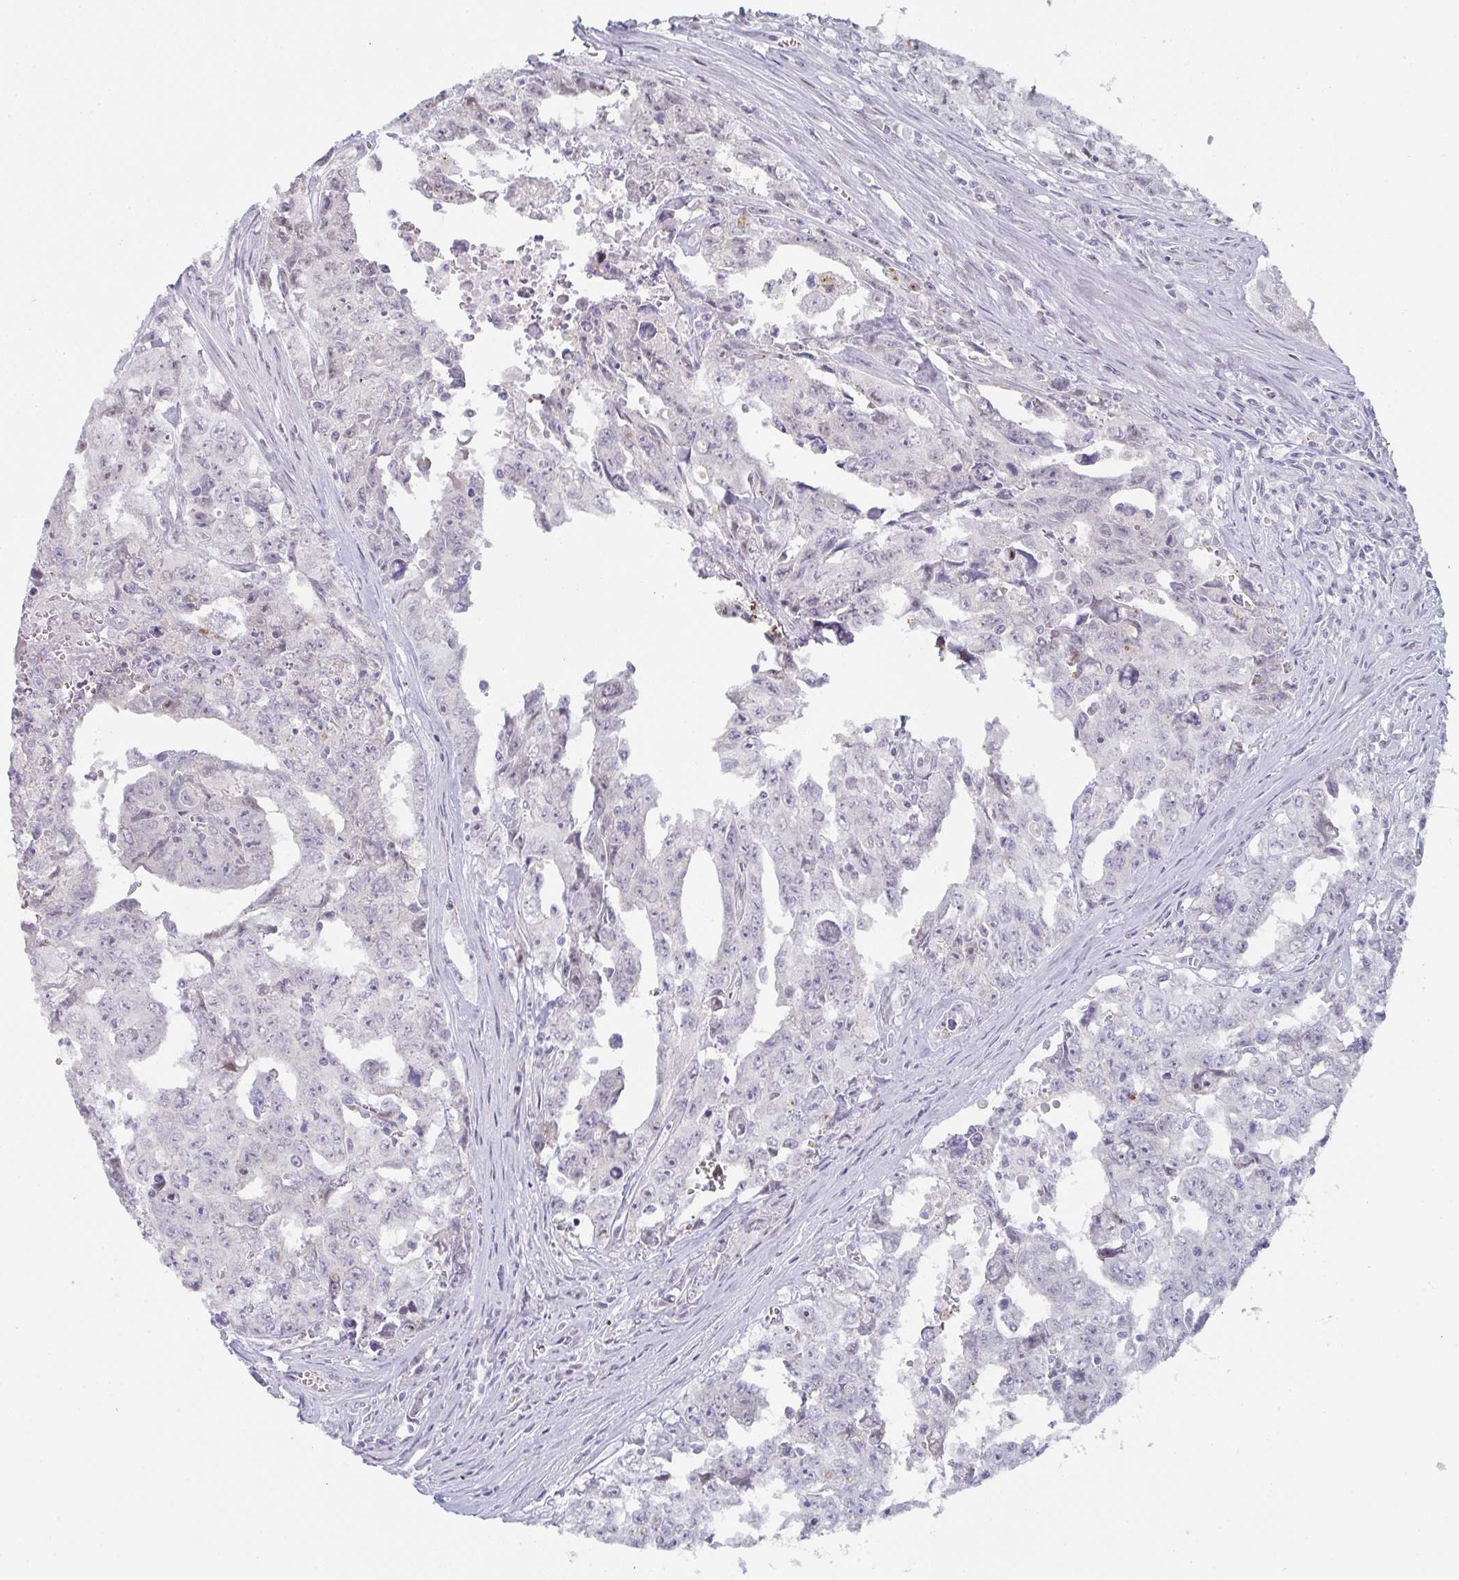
{"staining": {"intensity": "negative", "quantity": "none", "location": "none"}, "tissue": "testis cancer", "cell_type": "Tumor cells", "image_type": "cancer", "snomed": [{"axis": "morphology", "description": "Carcinoma, Embryonal, NOS"}, {"axis": "topography", "description": "Testis"}], "caption": "Image shows no protein positivity in tumor cells of embryonal carcinoma (testis) tissue.", "gene": "POU2AF2", "patient": {"sex": "male", "age": 24}}